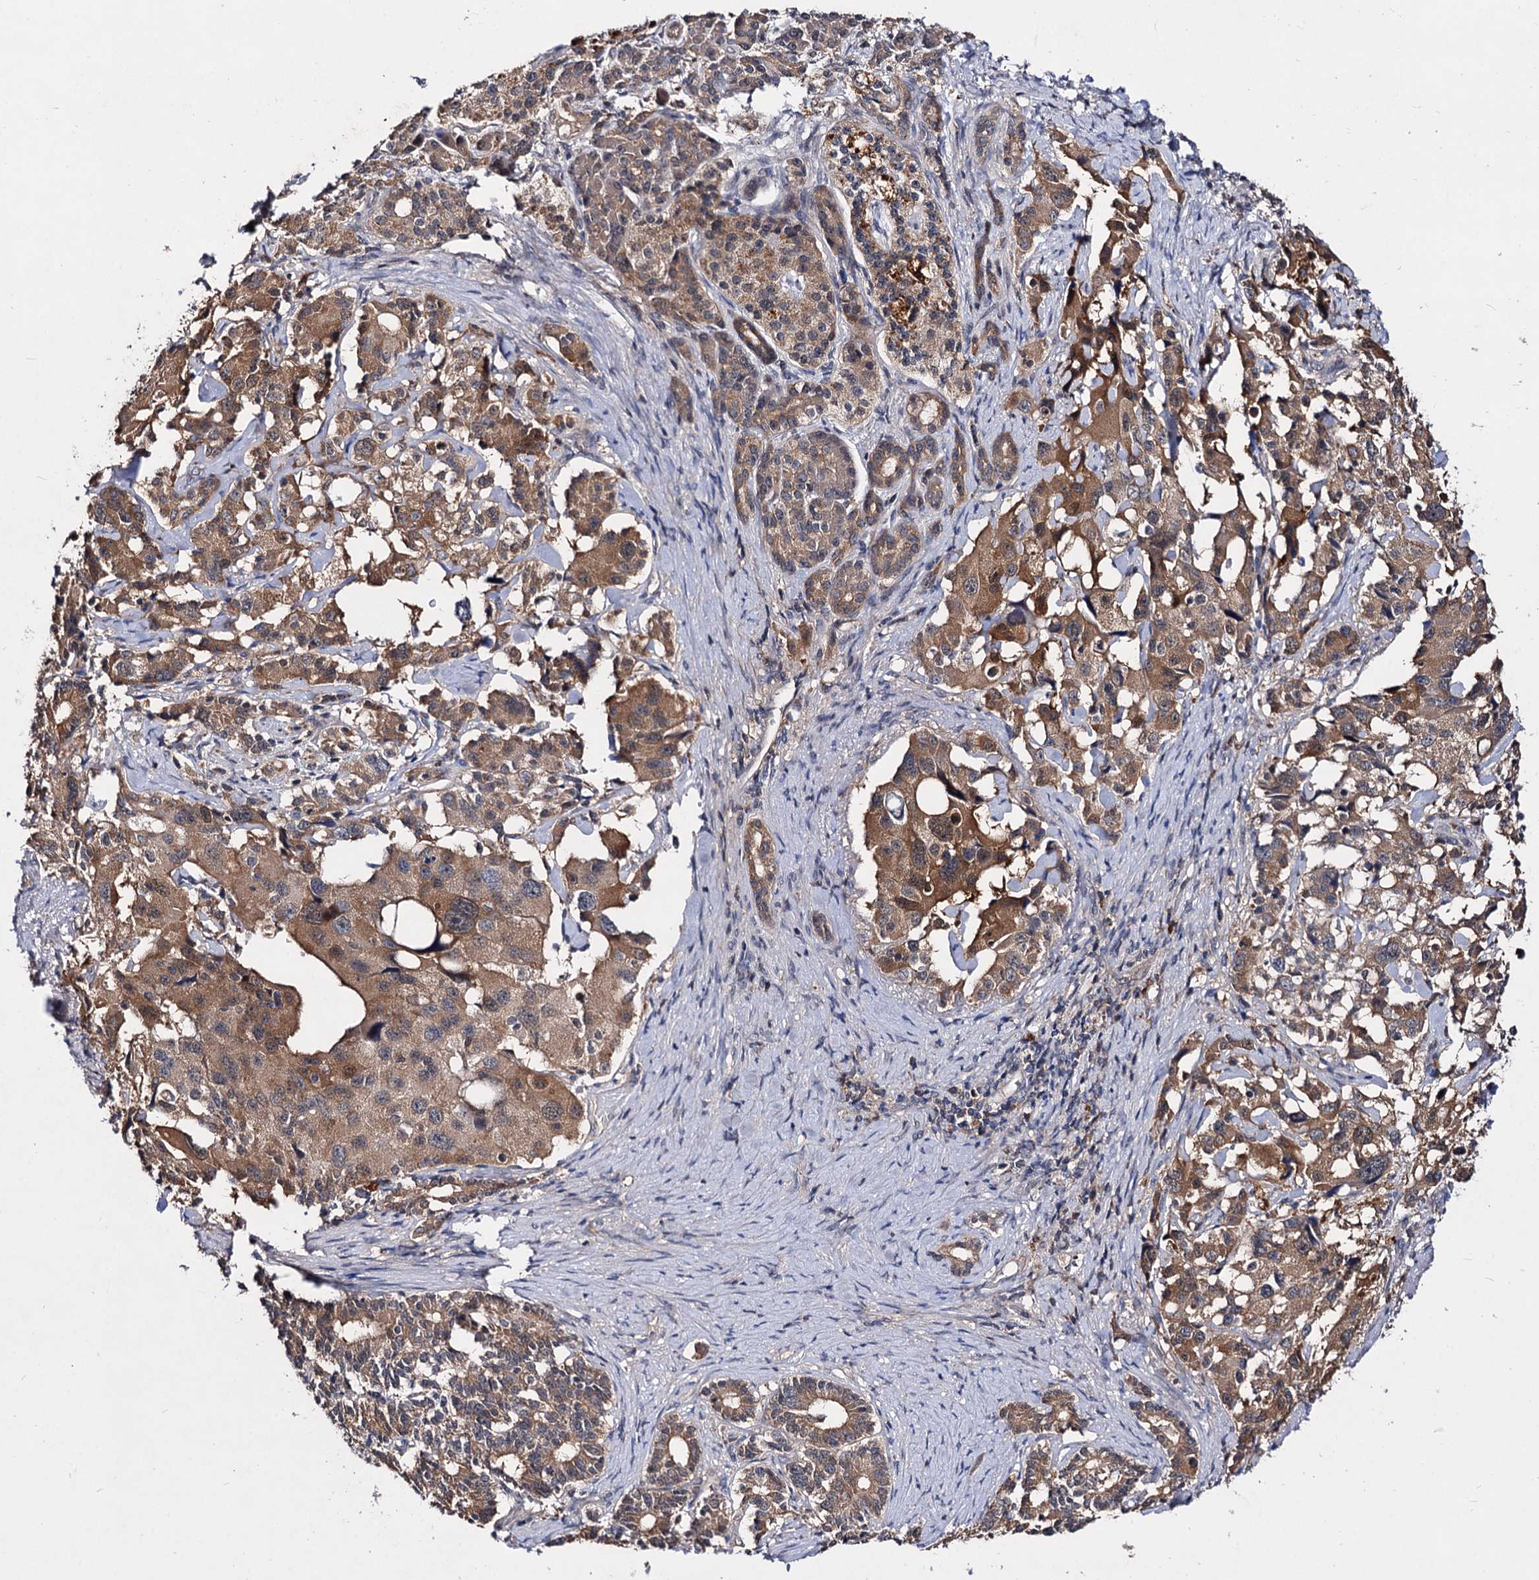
{"staining": {"intensity": "moderate", "quantity": ">75%", "location": "cytoplasmic/membranous"}, "tissue": "pancreatic cancer", "cell_type": "Tumor cells", "image_type": "cancer", "snomed": [{"axis": "morphology", "description": "Adenocarcinoma, NOS"}, {"axis": "topography", "description": "Pancreas"}], "caption": "Pancreatic cancer tissue displays moderate cytoplasmic/membranous staining in approximately >75% of tumor cells, visualized by immunohistochemistry.", "gene": "ACTR6", "patient": {"sex": "female", "age": 74}}